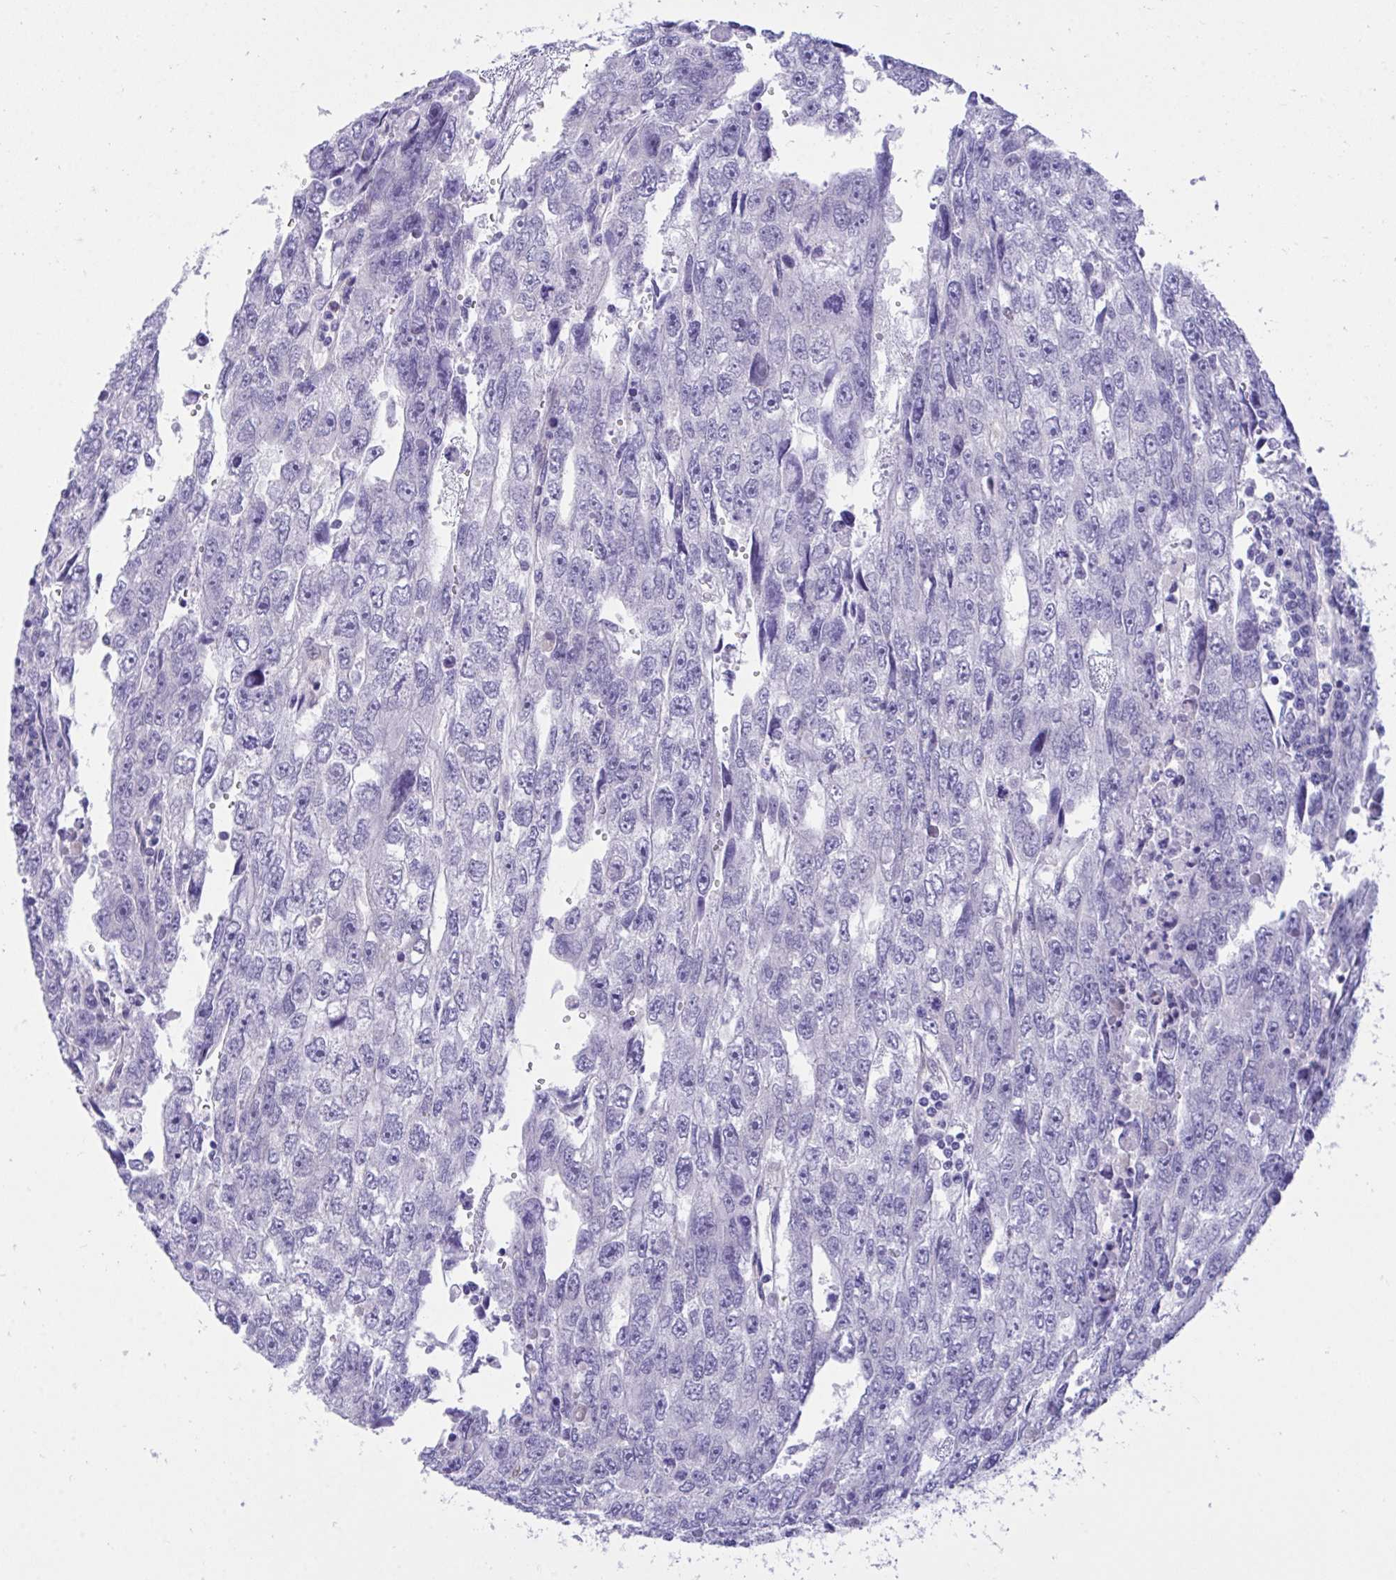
{"staining": {"intensity": "negative", "quantity": "none", "location": "none"}, "tissue": "testis cancer", "cell_type": "Tumor cells", "image_type": "cancer", "snomed": [{"axis": "morphology", "description": "Carcinoma, Embryonal, NOS"}, {"axis": "topography", "description": "Testis"}], "caption": "Photomicrograph shows no significant protein staining in tumor cells of testis cancer.", "gene": "PGM2L1", "patient": {"sex": "male", "age": 20}}